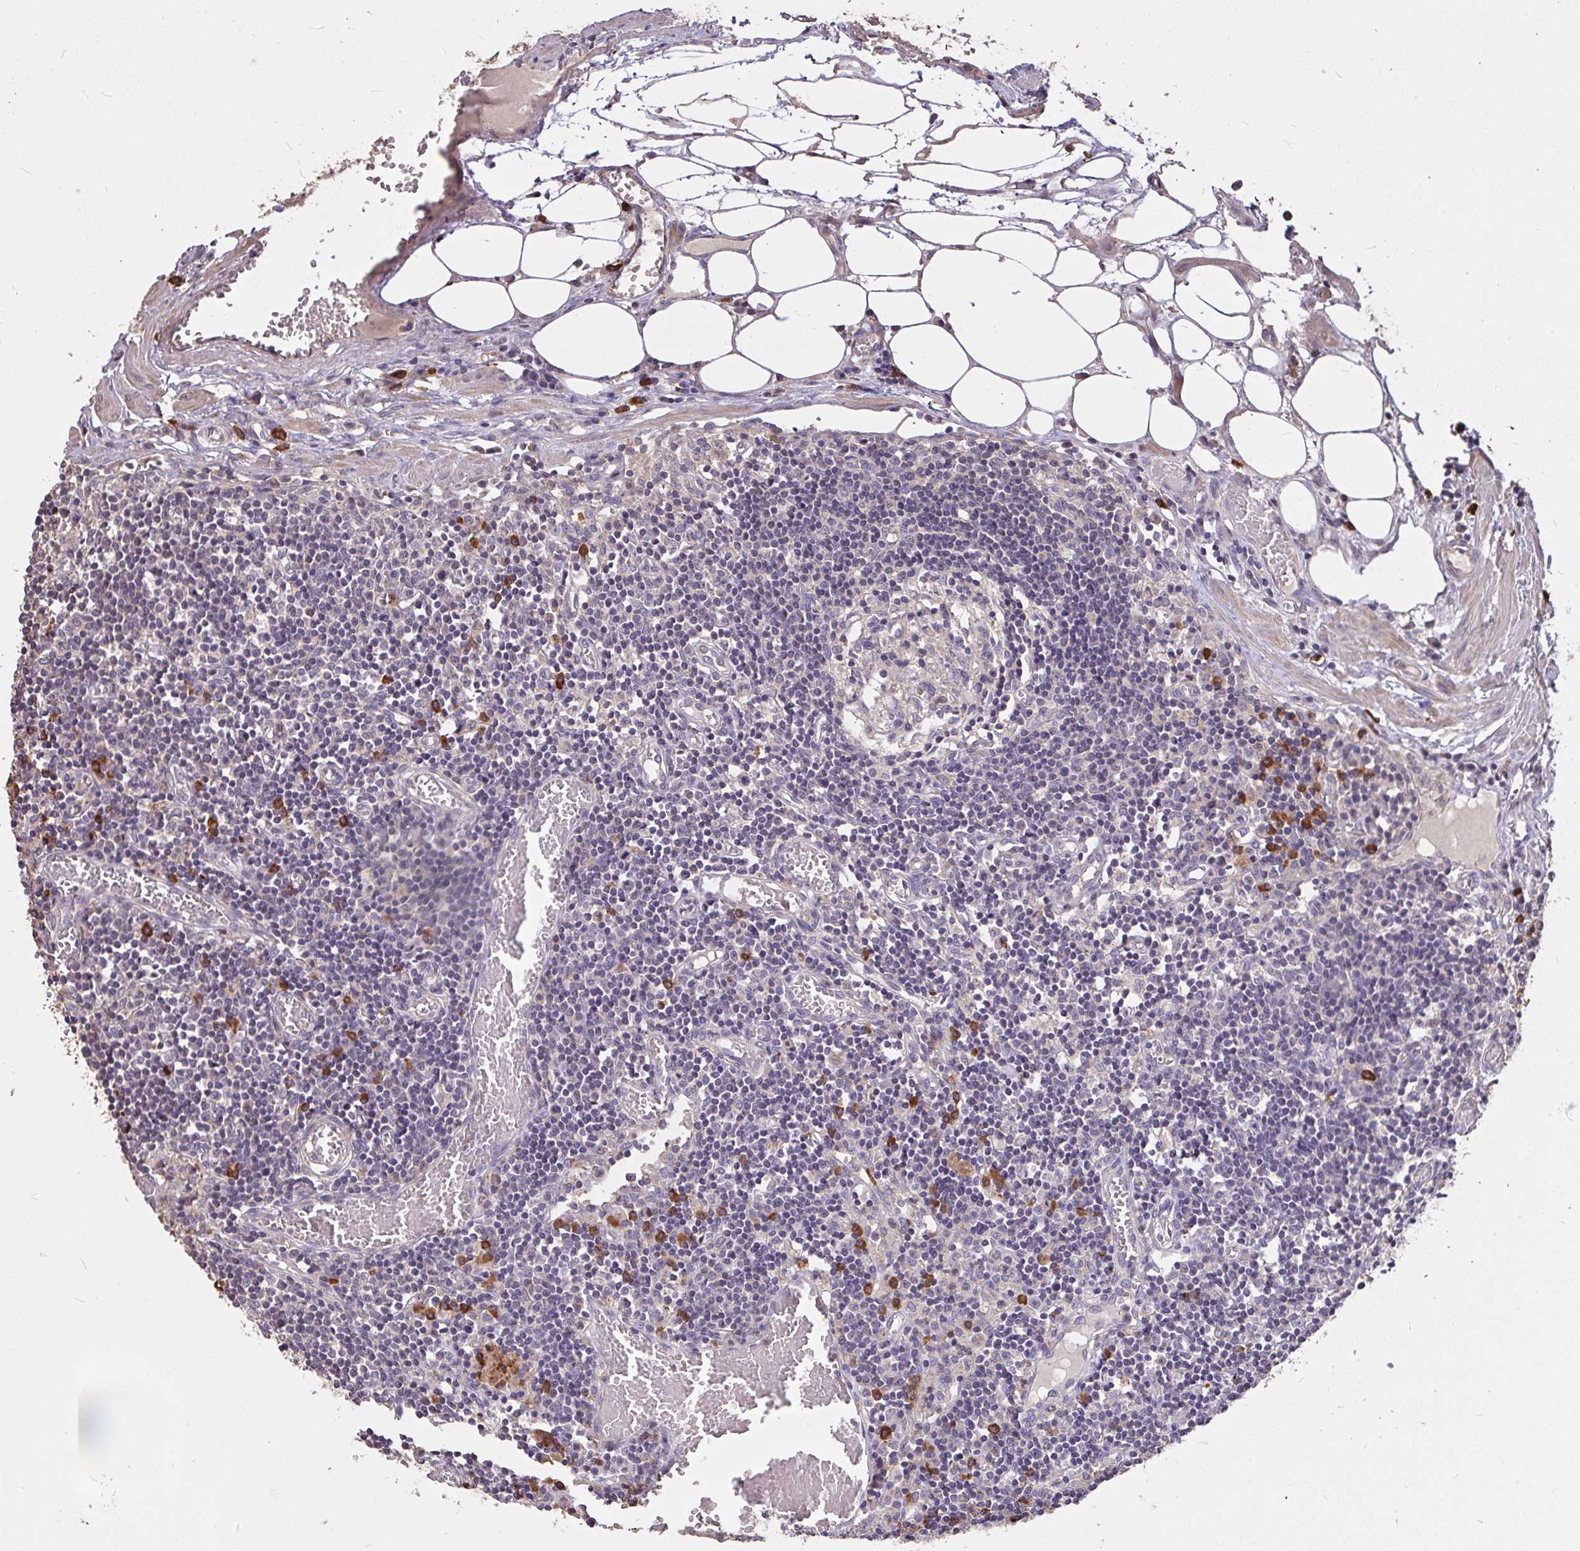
{"staining": {"intensity": "negative", "quantity": "none", "location": "none"}, "tissue": "lymph node", "cell_type": "Germinal center cells", "image_type": "normal", "snomed": [{"axis": "morphology", "description": "Normal tissue, NOS"}, {"axis": "topography", "description": "Lymph node"}], "caption": "The image displays no significant expression in germinal center cells of lymph node.", "gene": "FCER1A", "patient": {"sex": "male", "age": 66}}